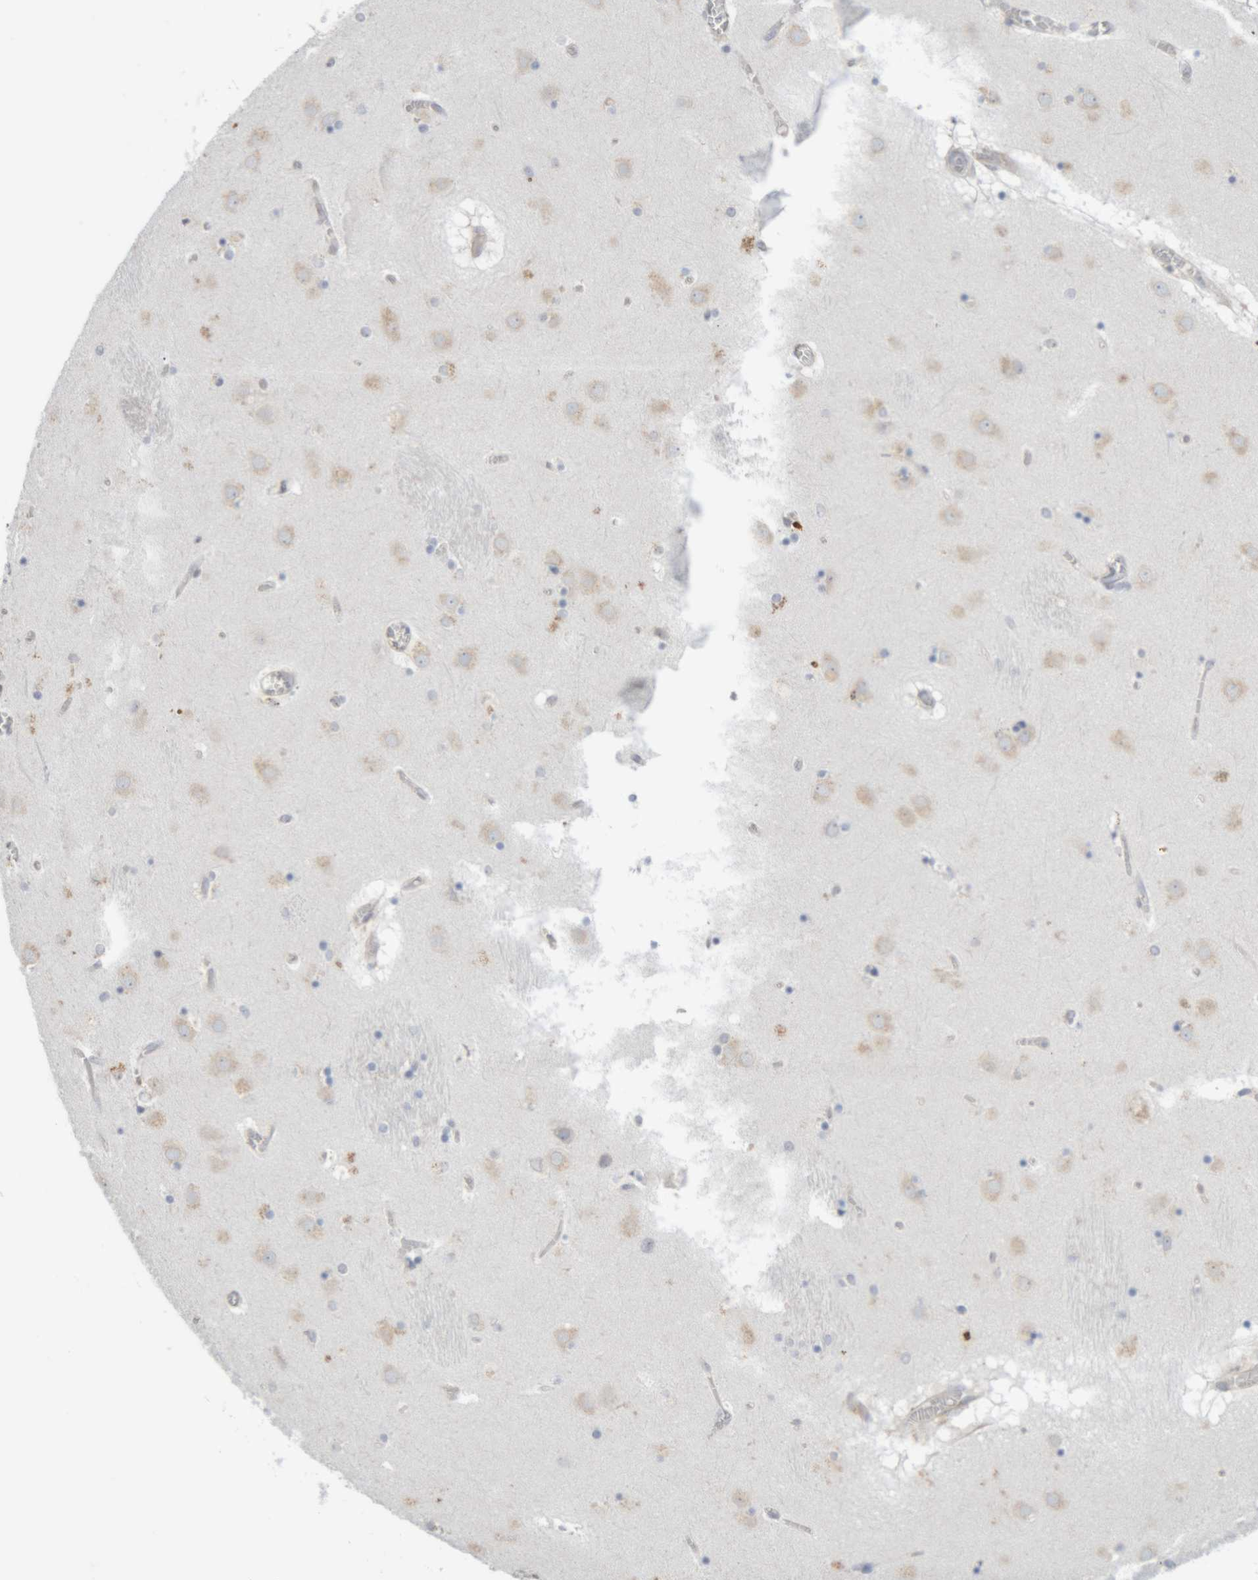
{"staining": {"intensity": "negative", "quantity": "none", "location": "none"}, "tissue": "caudate", "cell_type": "Glial cells", "image_type": "normal", "snomed": [{"axis": "morphology", "description": "Normal tissue, NOS"}, {"axis": "topography", "description": "Lateral ventricle wall"}], "caption": "Immunohistochemistry (IHC) micrograph of unremarkable caudate: human caudate stained with DAB exhibits no significant protein positivity in glial cells.", "gene": "RPN2", "patient": {"sex": "male", "age": 70}}